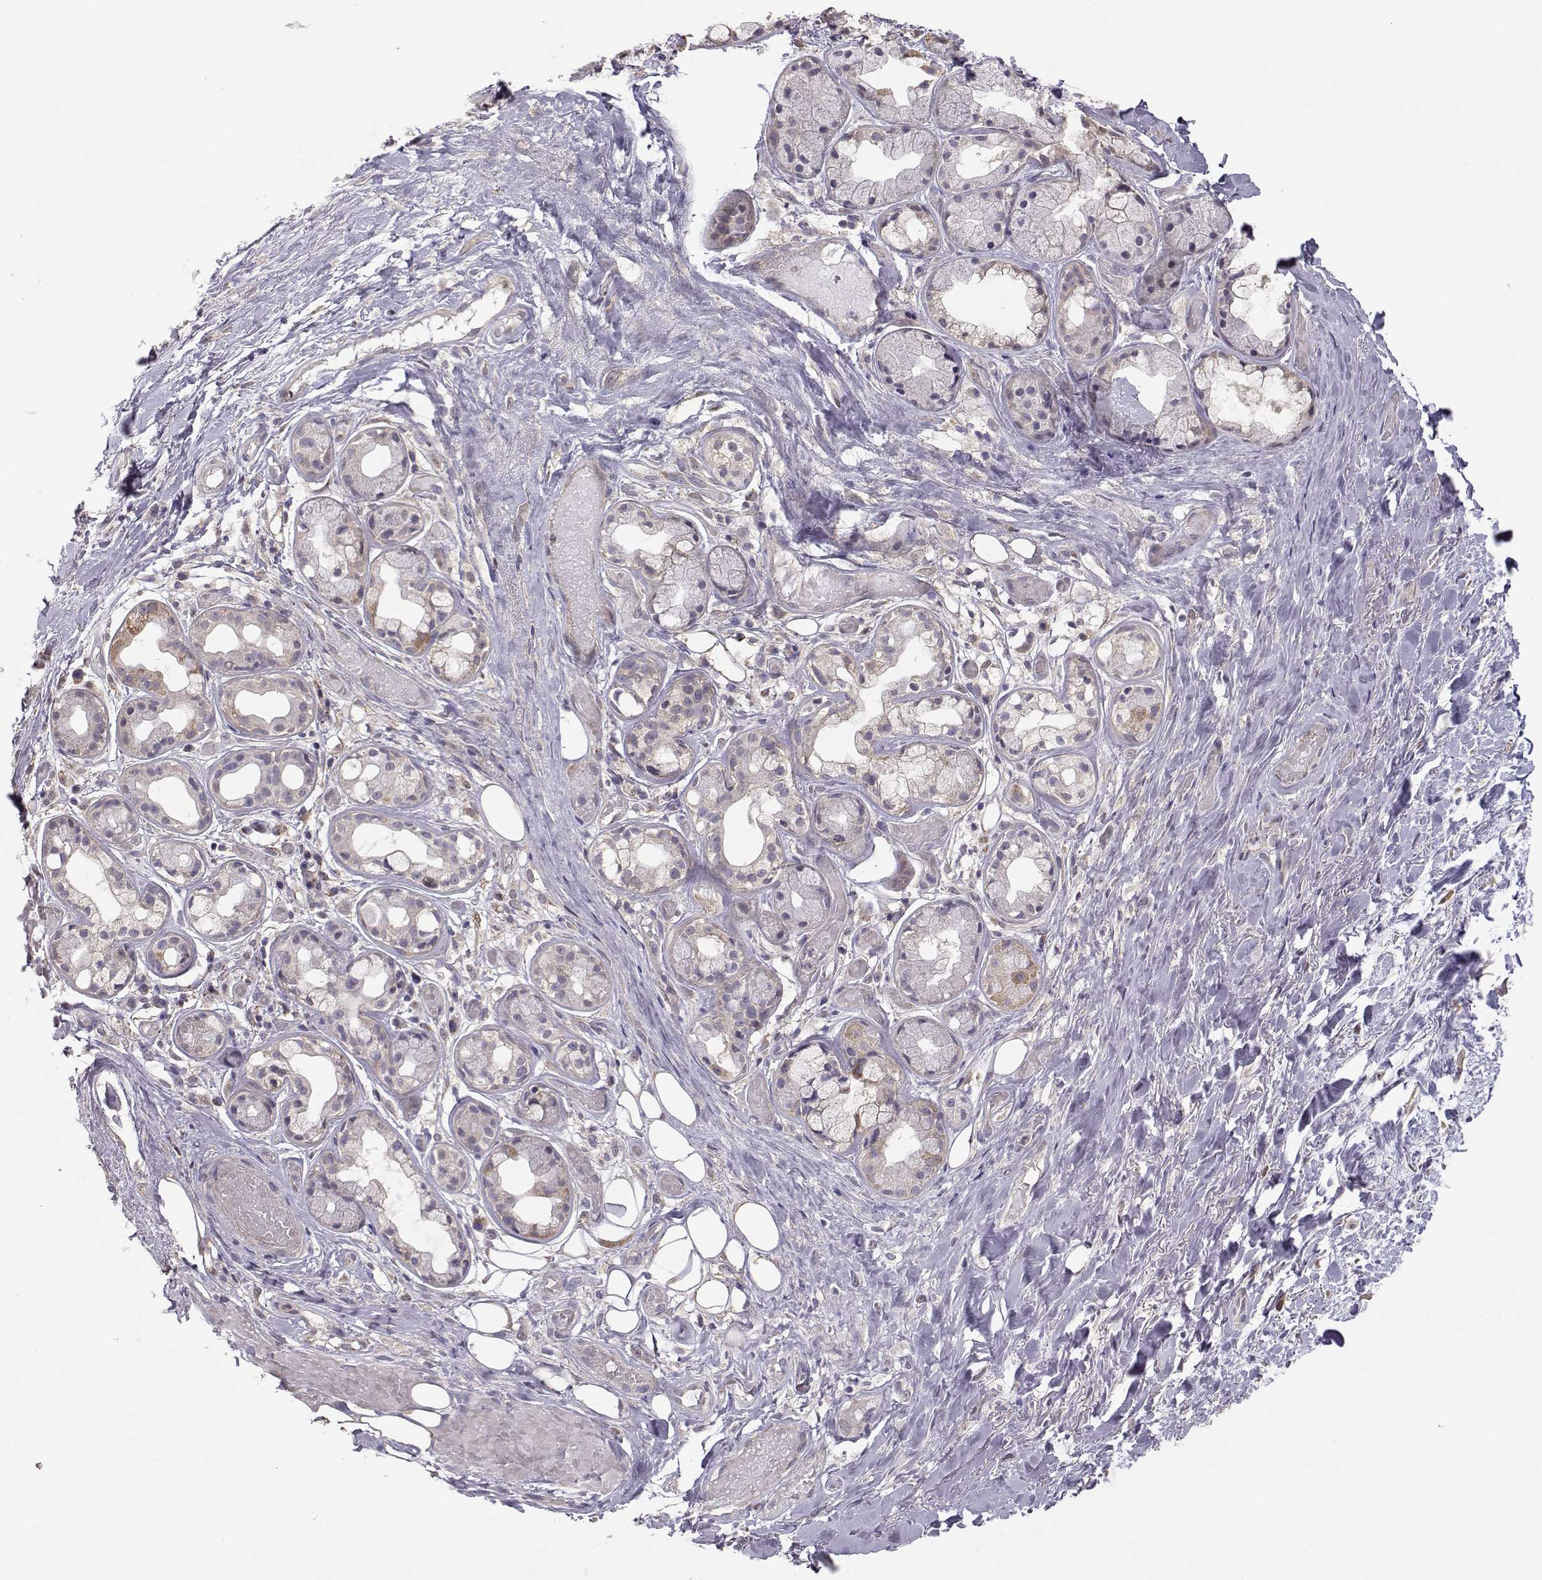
{"staining": {"intensity": "negative", "quantity": "none", "location": "none"}, "tissue": "adipose tissue", "cell_type": "Adipocytes", "image_type": "normal", "snomed": [{"axis": "morphology", "description": "Normal tissue, NOS"}, {"axis": "topography", "description": "Cartilage tissue"}], "caption": "The immunohistochemistry micrograph has no significant staining in adipocytes of adipose tissue.", "gene": "NCAM2", "patient": {"sex": "male", "age": 62}}